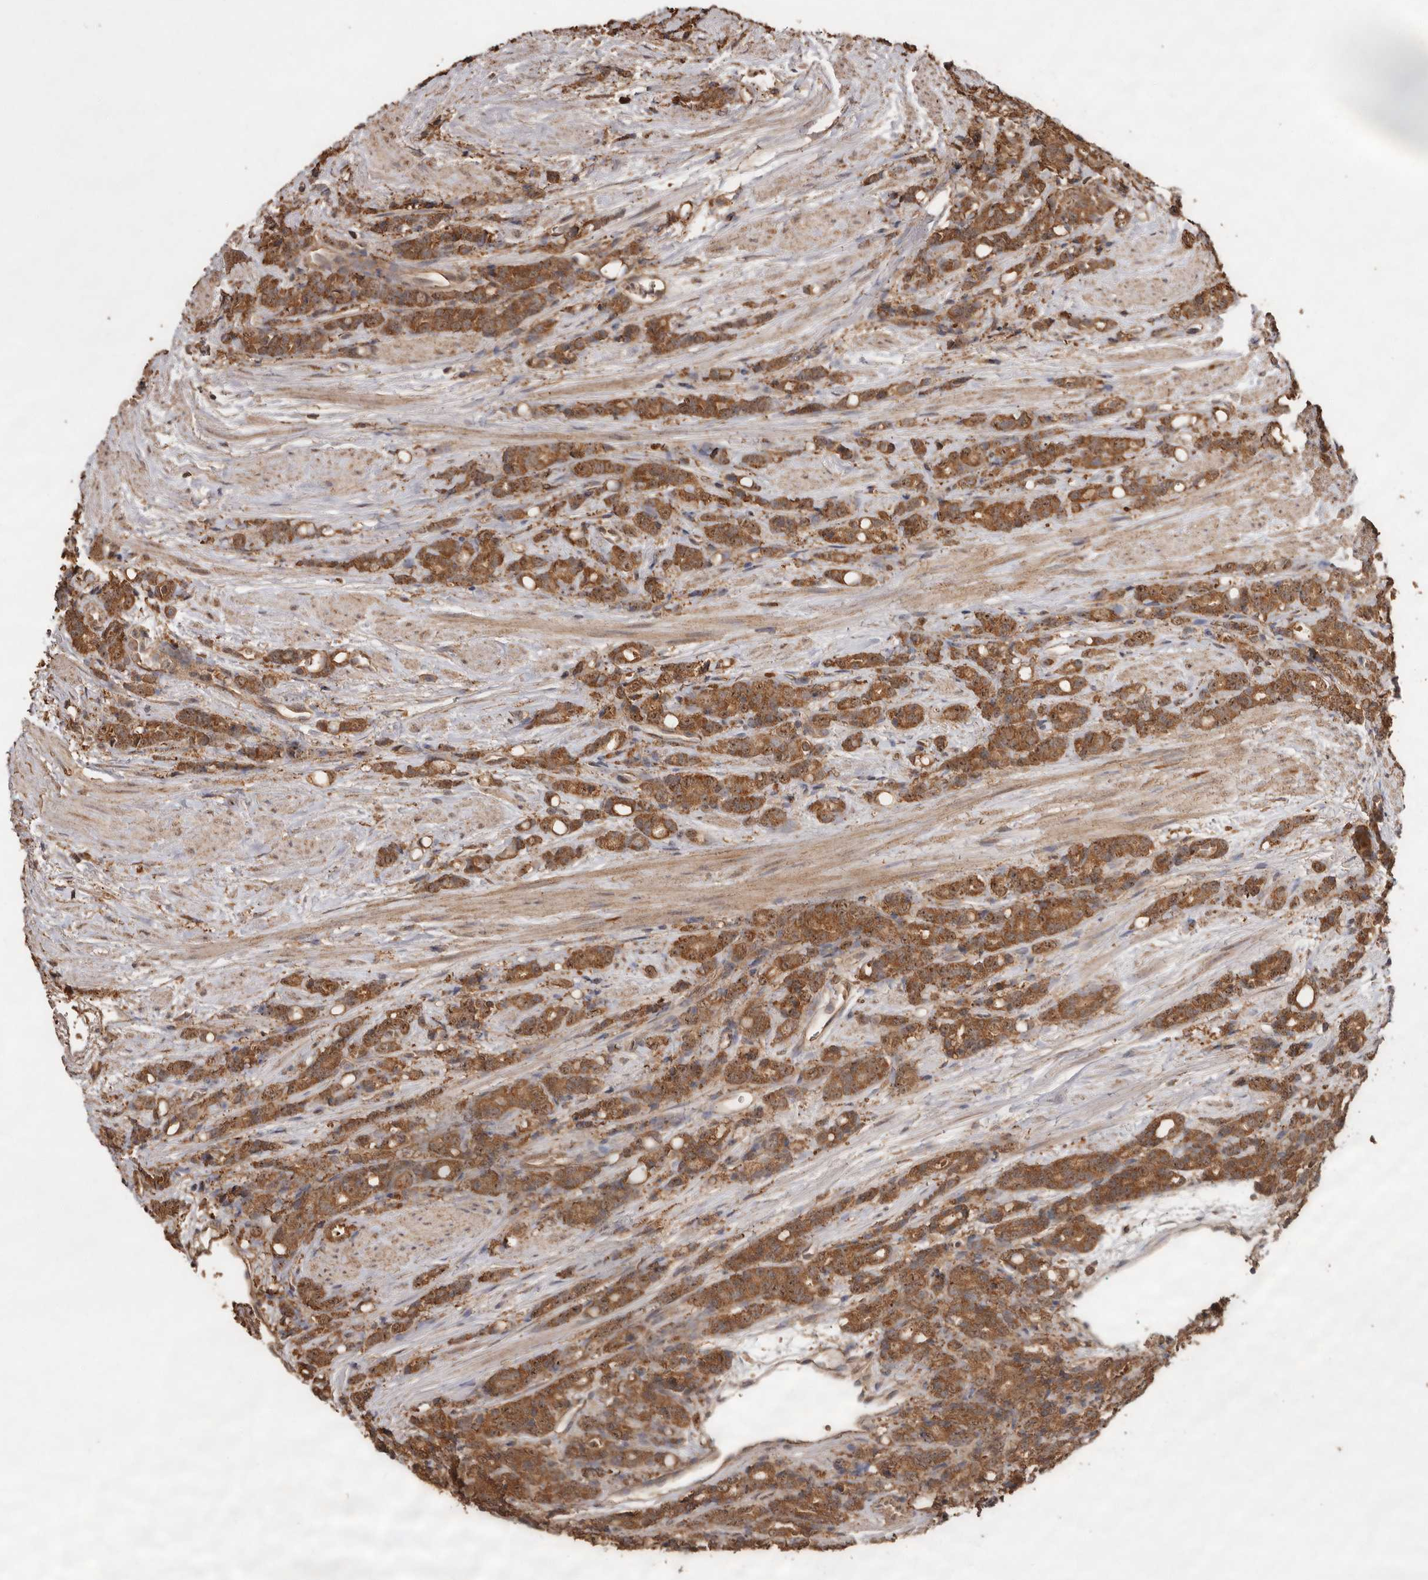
{"staining": {"intensity": "moderate", "quantity": ">75%", "location": "cytoplasmic/membranous,nuclear"}, "tissue": "prostate cancer", "cell_type": "Tumor cells", "image_type": "cancer", "snomed": [{"axis": "morphology", "description": "Adenocarcinoma, High grade"}, {"axis": "topography", "description": "Prostate"}], "caption": "Prostate cancer stained with DAB immunohistochemistry exhibits medium levels of moderate cytoplasmic/membranous and nuclear staining in about >75% of tumor cells.", "gene": "RWDD1", "patient": {"sex": "male", "age": 62}}